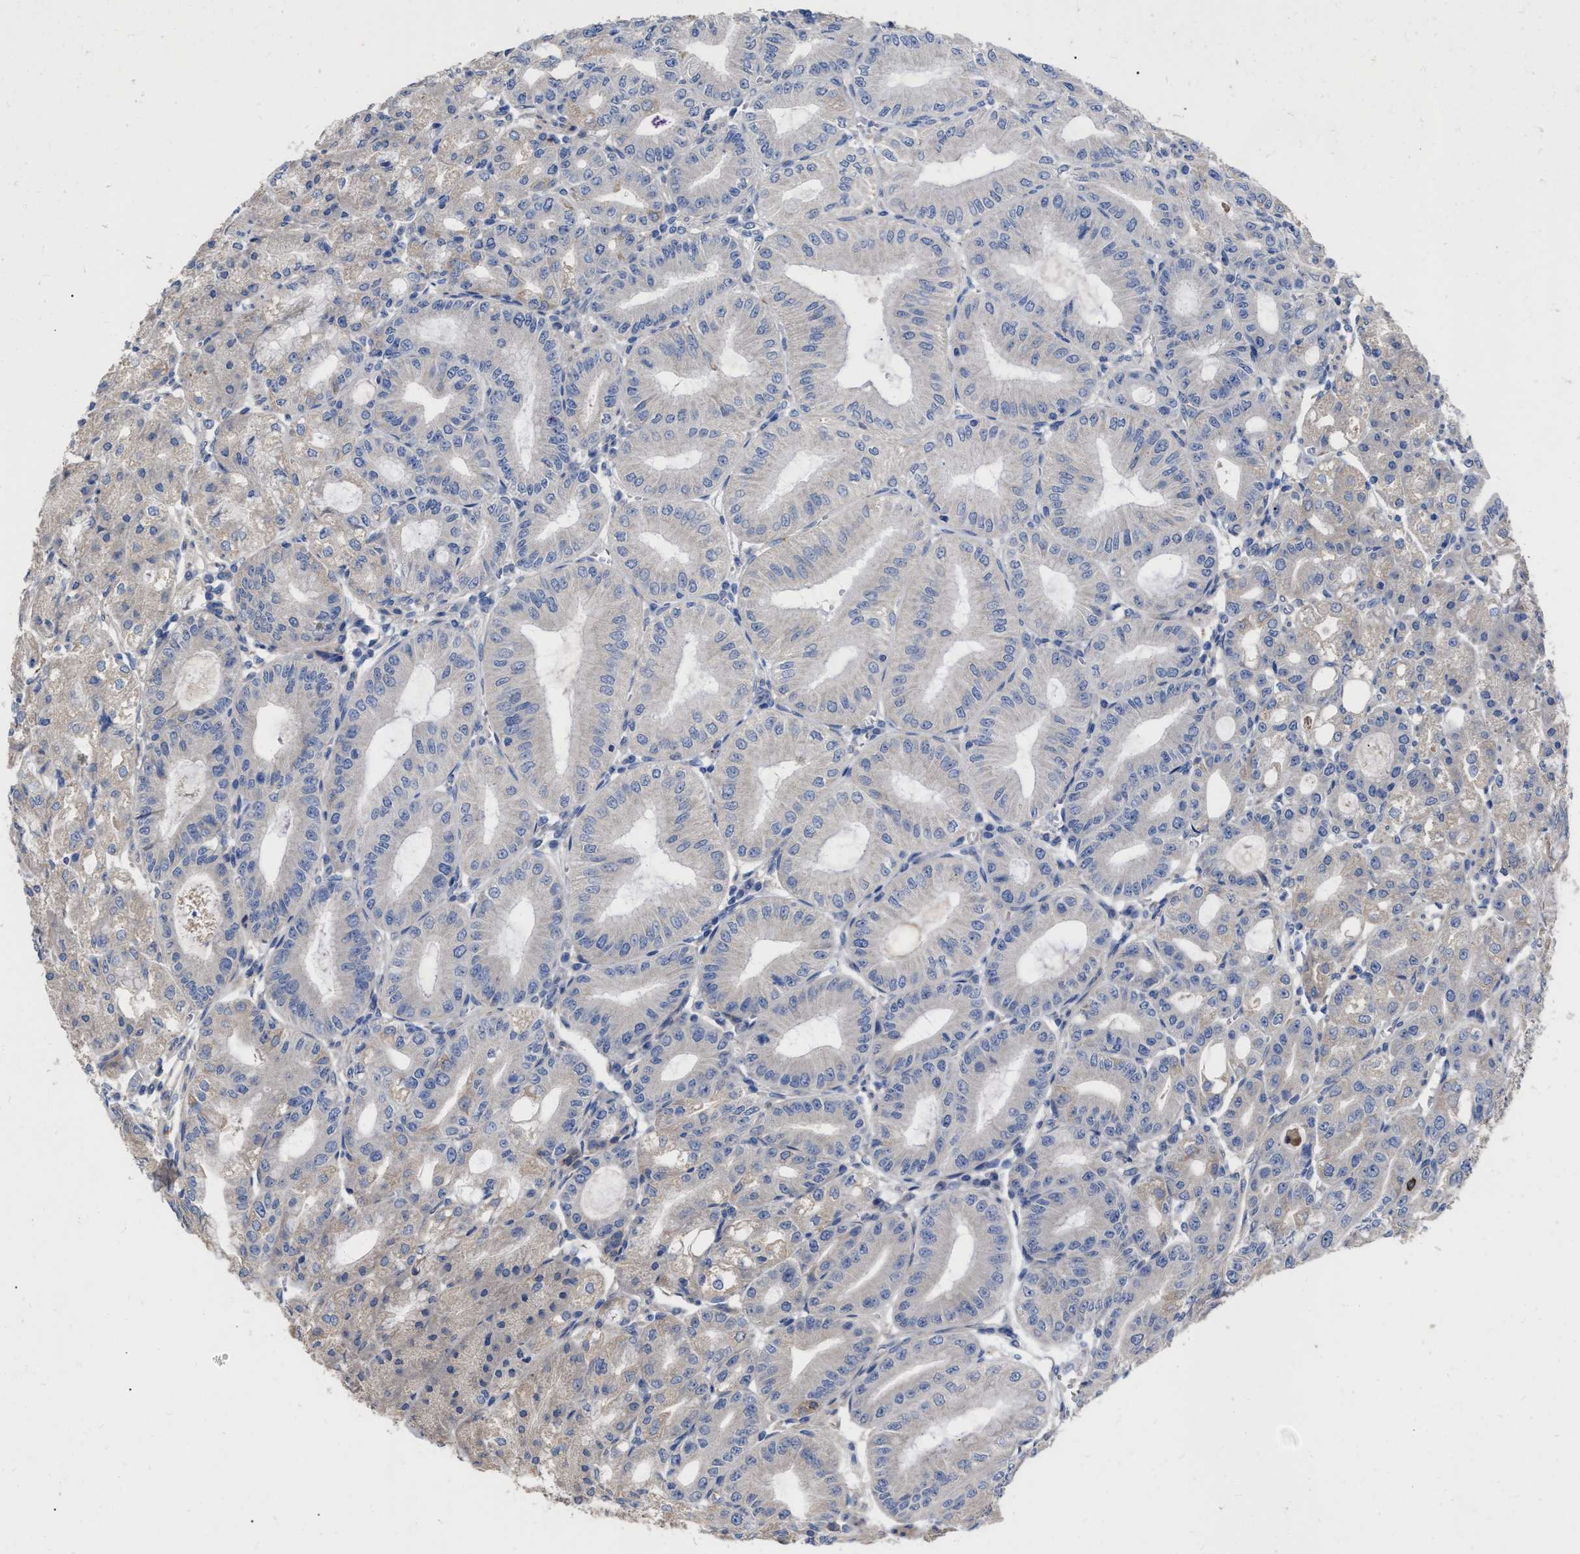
{"staining": {"intensity": "moderate", "quantity": ">75%", "location": "cytoplasmic/membranous"}, "tissue": "stomach", "cell_type": "Glandular cells", "image_type": "normal", "snomed": [{"axis": "morphology", "description": "Normal tissue, NOS"}, {"axis": "topography", "description": "Stomach, lower"}], "caption": "An IHC micrograph of benign tissue is shown. Protein staining in brown shows moderate cytoplasmic/membranous positivity in stomach within glandular cells. (DAB (3,3'-diaminobenzidine) IHC, brown staining for protein, blue staining for nuclei).", "gene": "MLST8", "patient": {"sex": "male", "age": 71}}